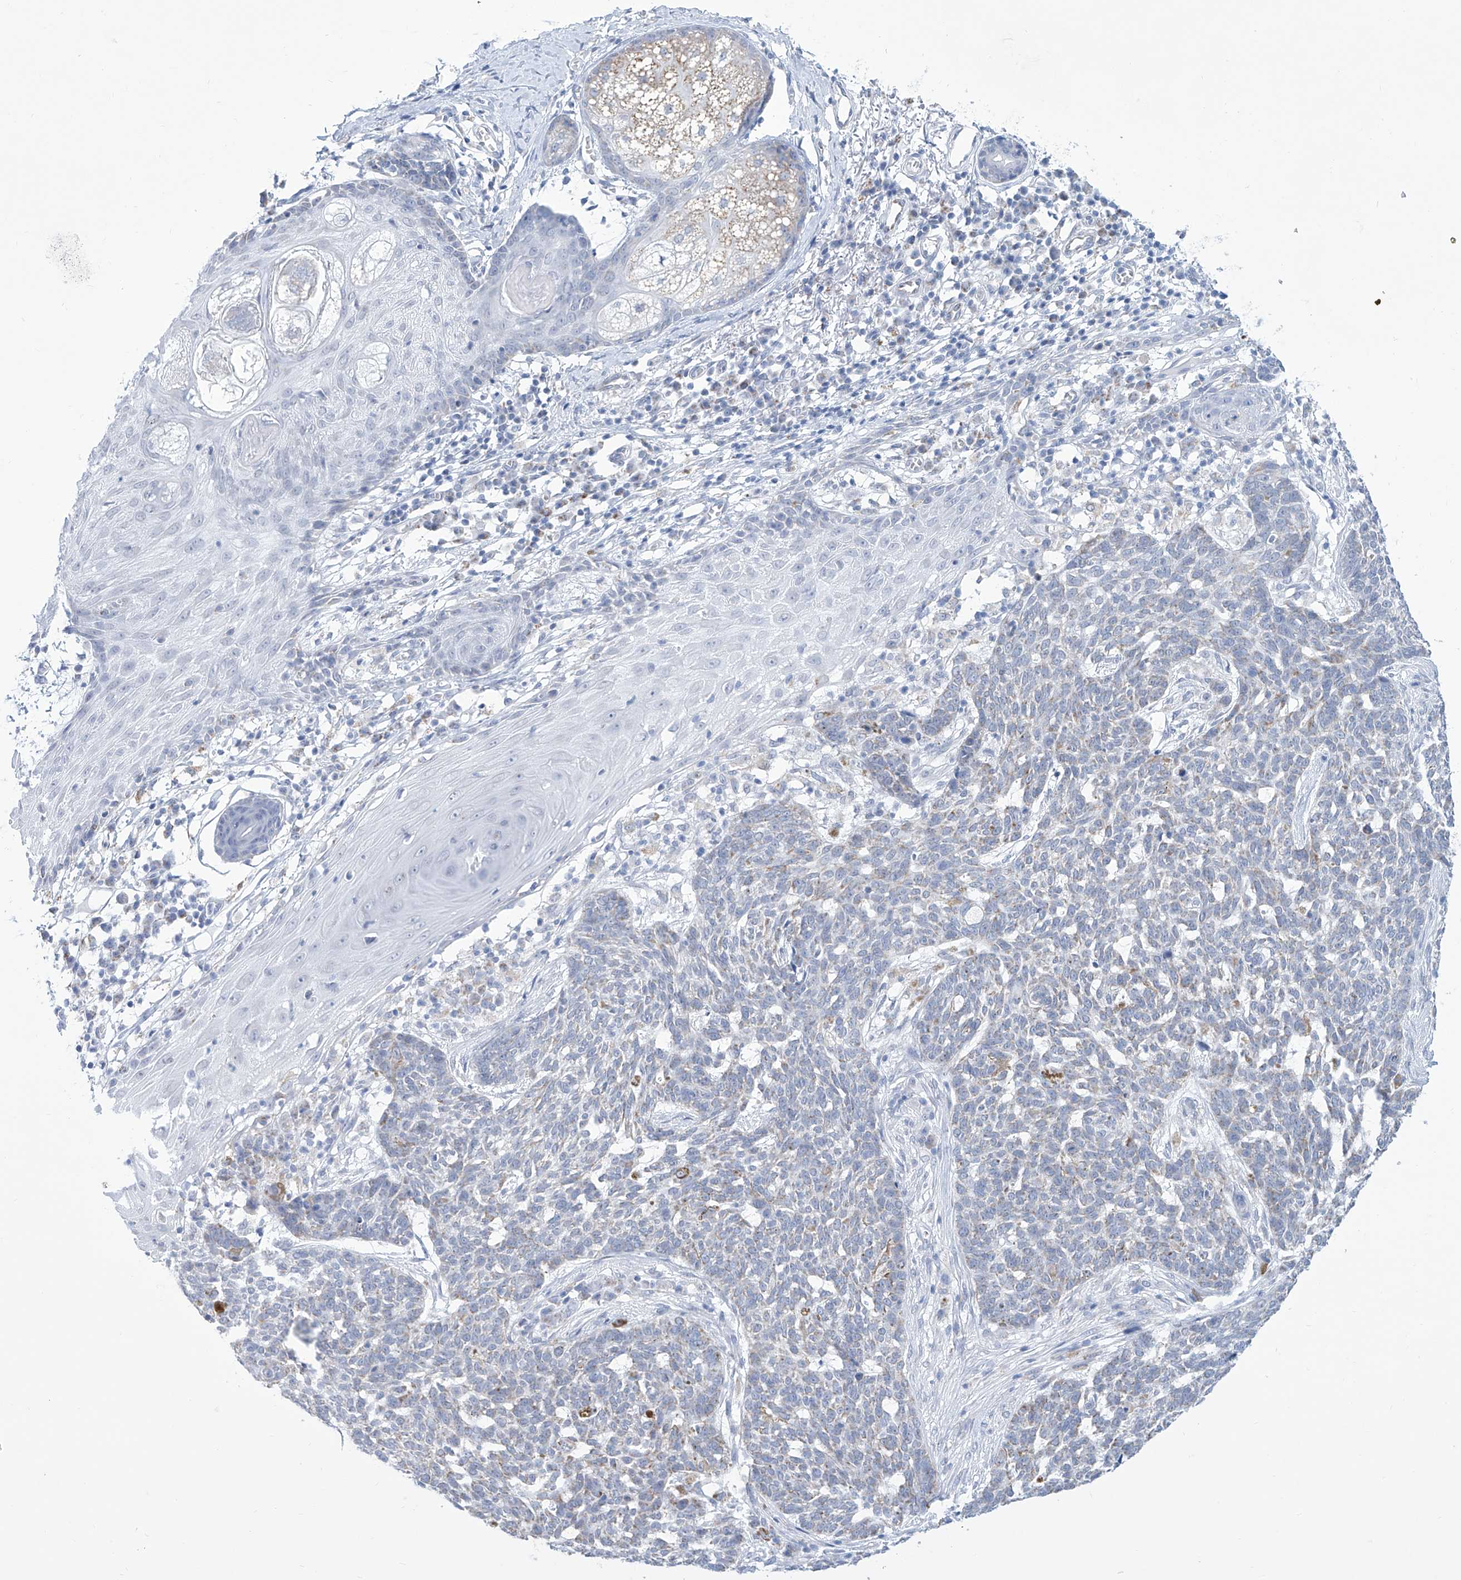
{"staining": {"intensity": "negative", "quantity": "none", "location": "none"}, "tissue": "skin cancer", "cell_type": "Tumor cells", "image_type": "cancer", "snomed": [{"axis": "morphology", "description": "Basal cell carcinoma"}, {"axis": "topography", "description": "Skin"}], "caption": "Immunohistochemistry of human skin cancer shows no staining in tumor cells.", "gene": "ALDH6A1", "patient": {"sex": "male", "age": 85}}